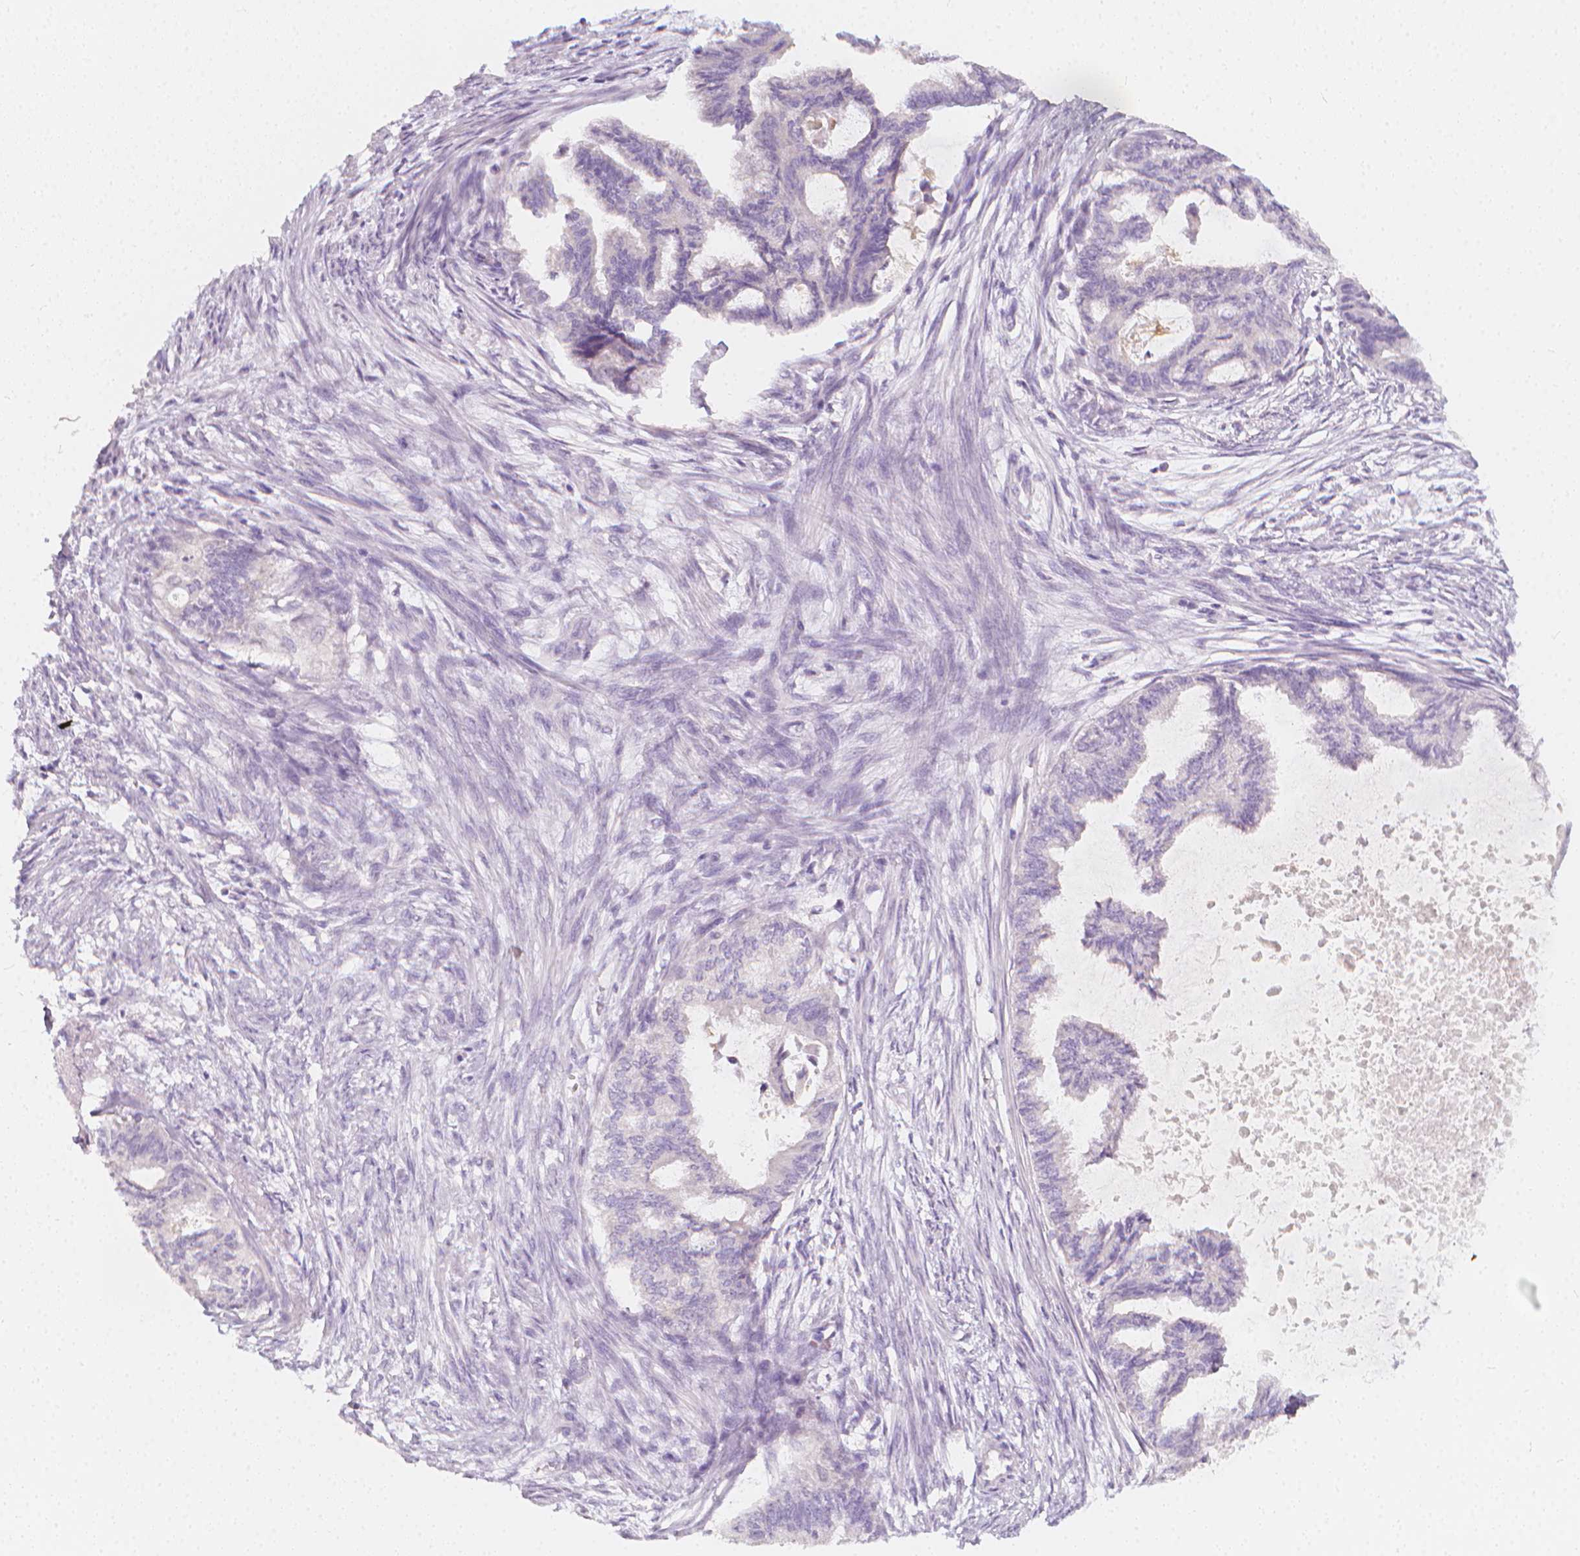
{"staining": {"intensity": "negative", "quantity": "none", "location": "none"}, "tissue": "endometrial cancer", "cell_type": "Tumor cells", "image_type": "cancer", "snomed": [{"axis": "morphology", "description": "Adenocarcinoma, NOS"}, {"axis": "topography", "description": "Endometrium"}], "caption": "Immunohistochemistry image of endometrial cancer (adenocarcinoma) stained for a protein (brown), which reveals no expression in tumor cells. (Stains: DAB (3,3'-diaminobenzidine) immunohistochemistry with hematoxylin counter stain, Microscopy: brightfield microscopy at high magnification).", "gene": "RBFOX1", "patient": {"sex": "female", "age": 86}}